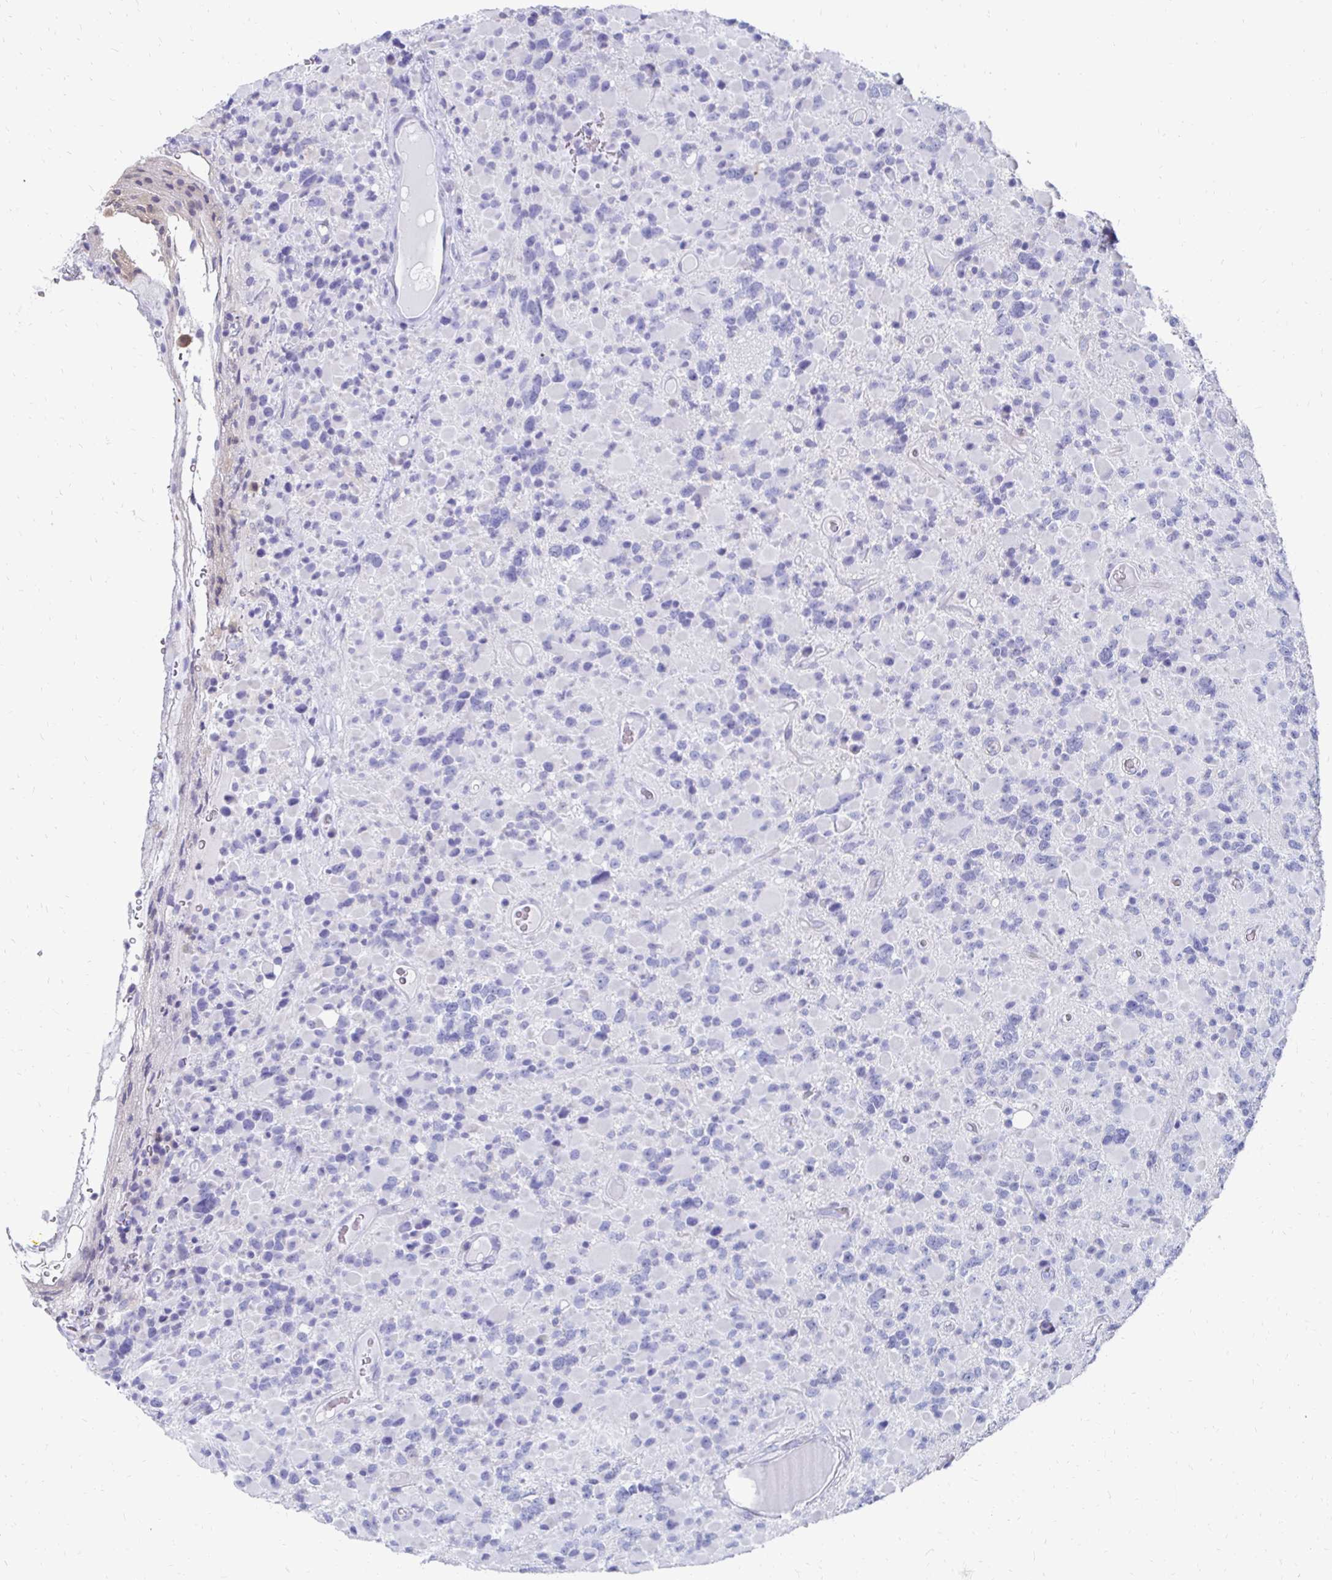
{"staining": {"intensity": "negative", "quantity": "none", "location": "none"}, "tissue": "glioma", "cell_type": "Tumor cells", "image_type": "cancer", "snomed": [{"axis": "morphology", "description": "Glioma, malignant, High grade"}, {"axis": "topography", "description": "Brain"}], "caption": "This is an IHC micrograph of malignant glioma (high-grade). There is no staining in tumor cells.", "gene": "SYCP3", "patient": {"sex": "female", "age": 40}}